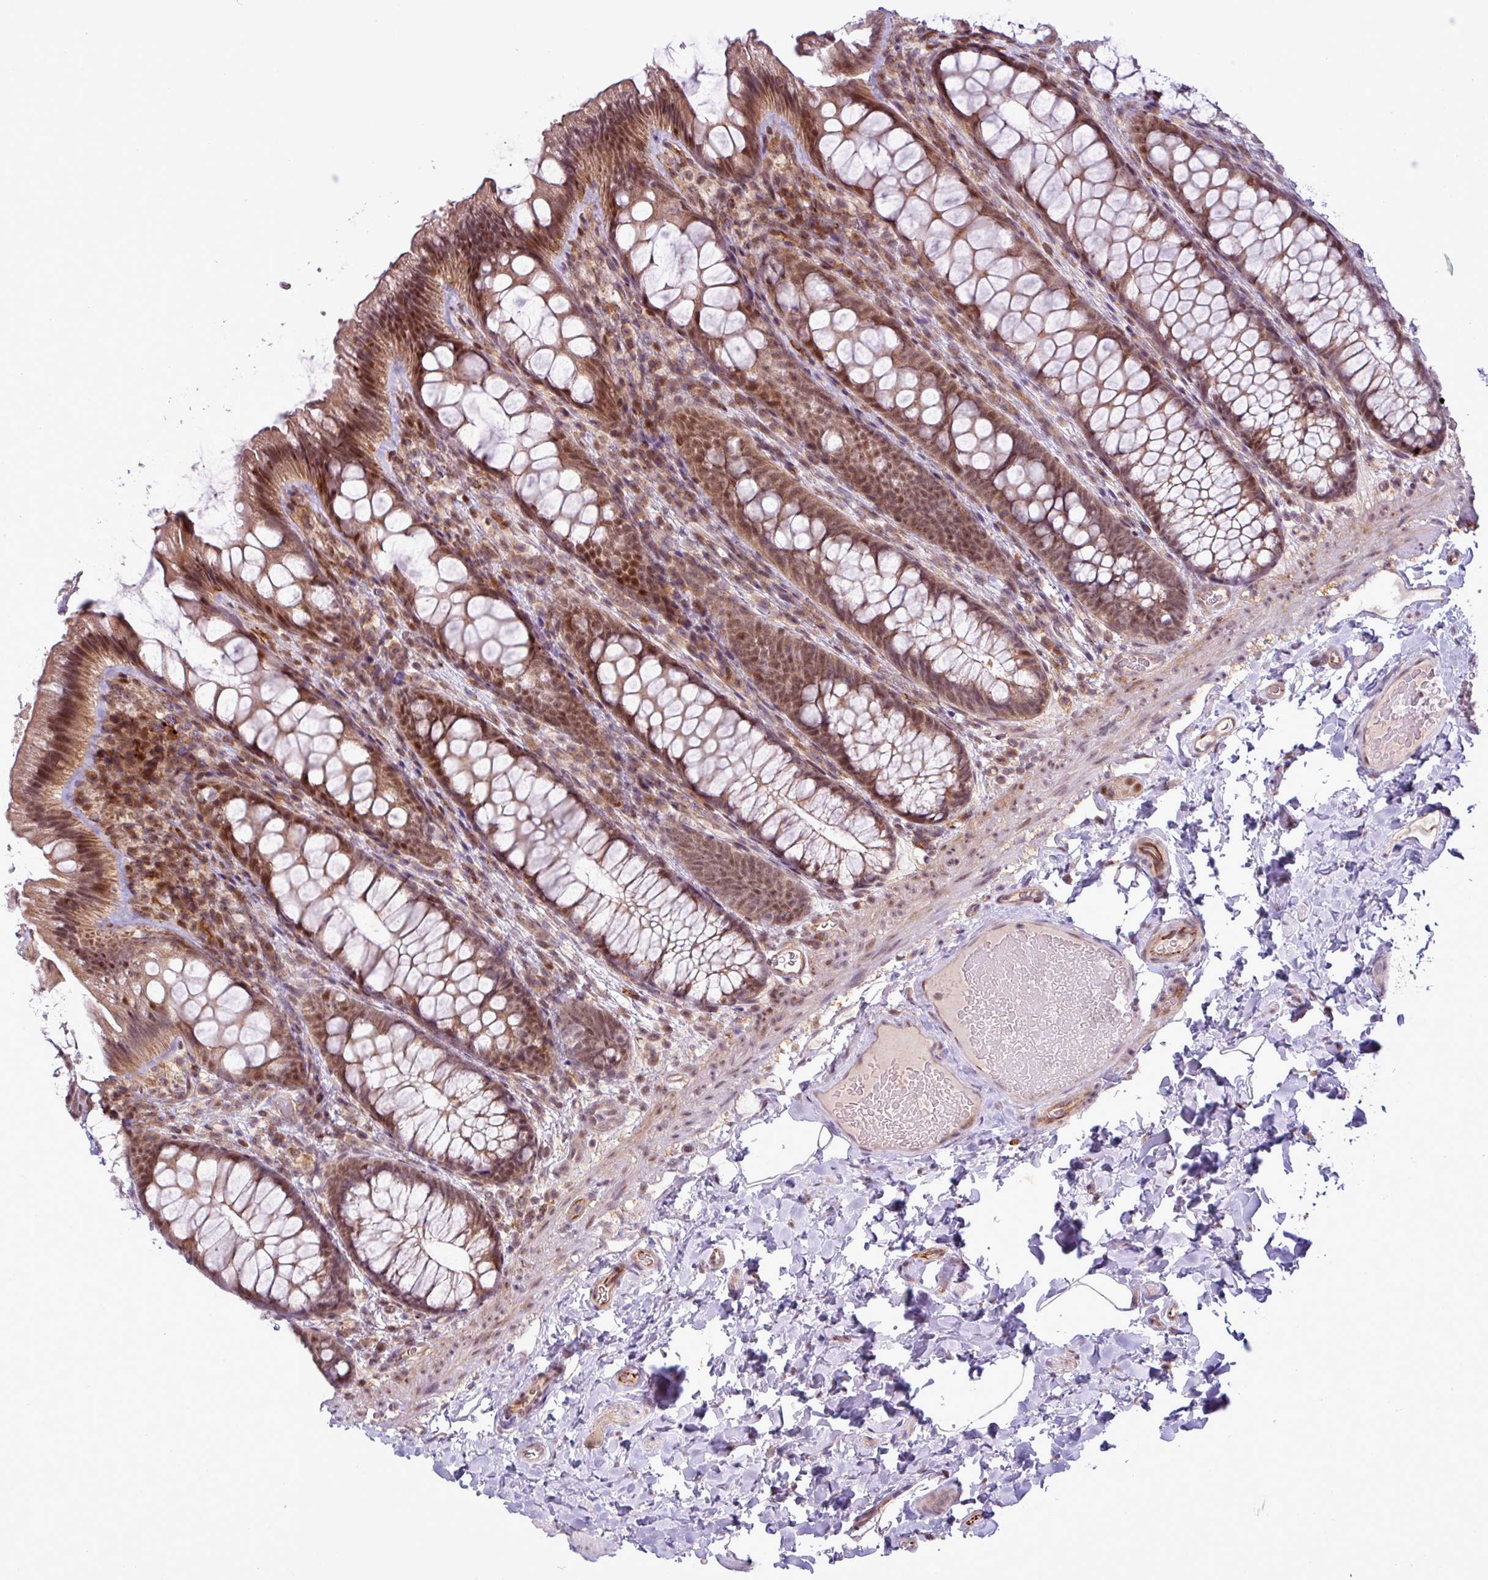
{"staining": {"intensity": "weak", "quantity": ">75%", "location": "cytoplasmic/membranous"}, "tissue": "colon", "cell_type": "Endothelial cells", "image_type": "normal", "snomed": [{"axis": "morphology", "description": "Normal tissue, NOS"}, {"axis": "topography", "description": "Colon"}], "caption": "Immunohistochemistry (IHC) micrograph of unremarkable colon: colon stained using IHC displays low levels of weak protein expression localized specifically in the cytoplasmic/membranous of endothelial cells, appearing as a cytoplasmic/membranous brown color.", "gene": "ZC2HC1C", "patient": {"sex": "male", "age": 46}}